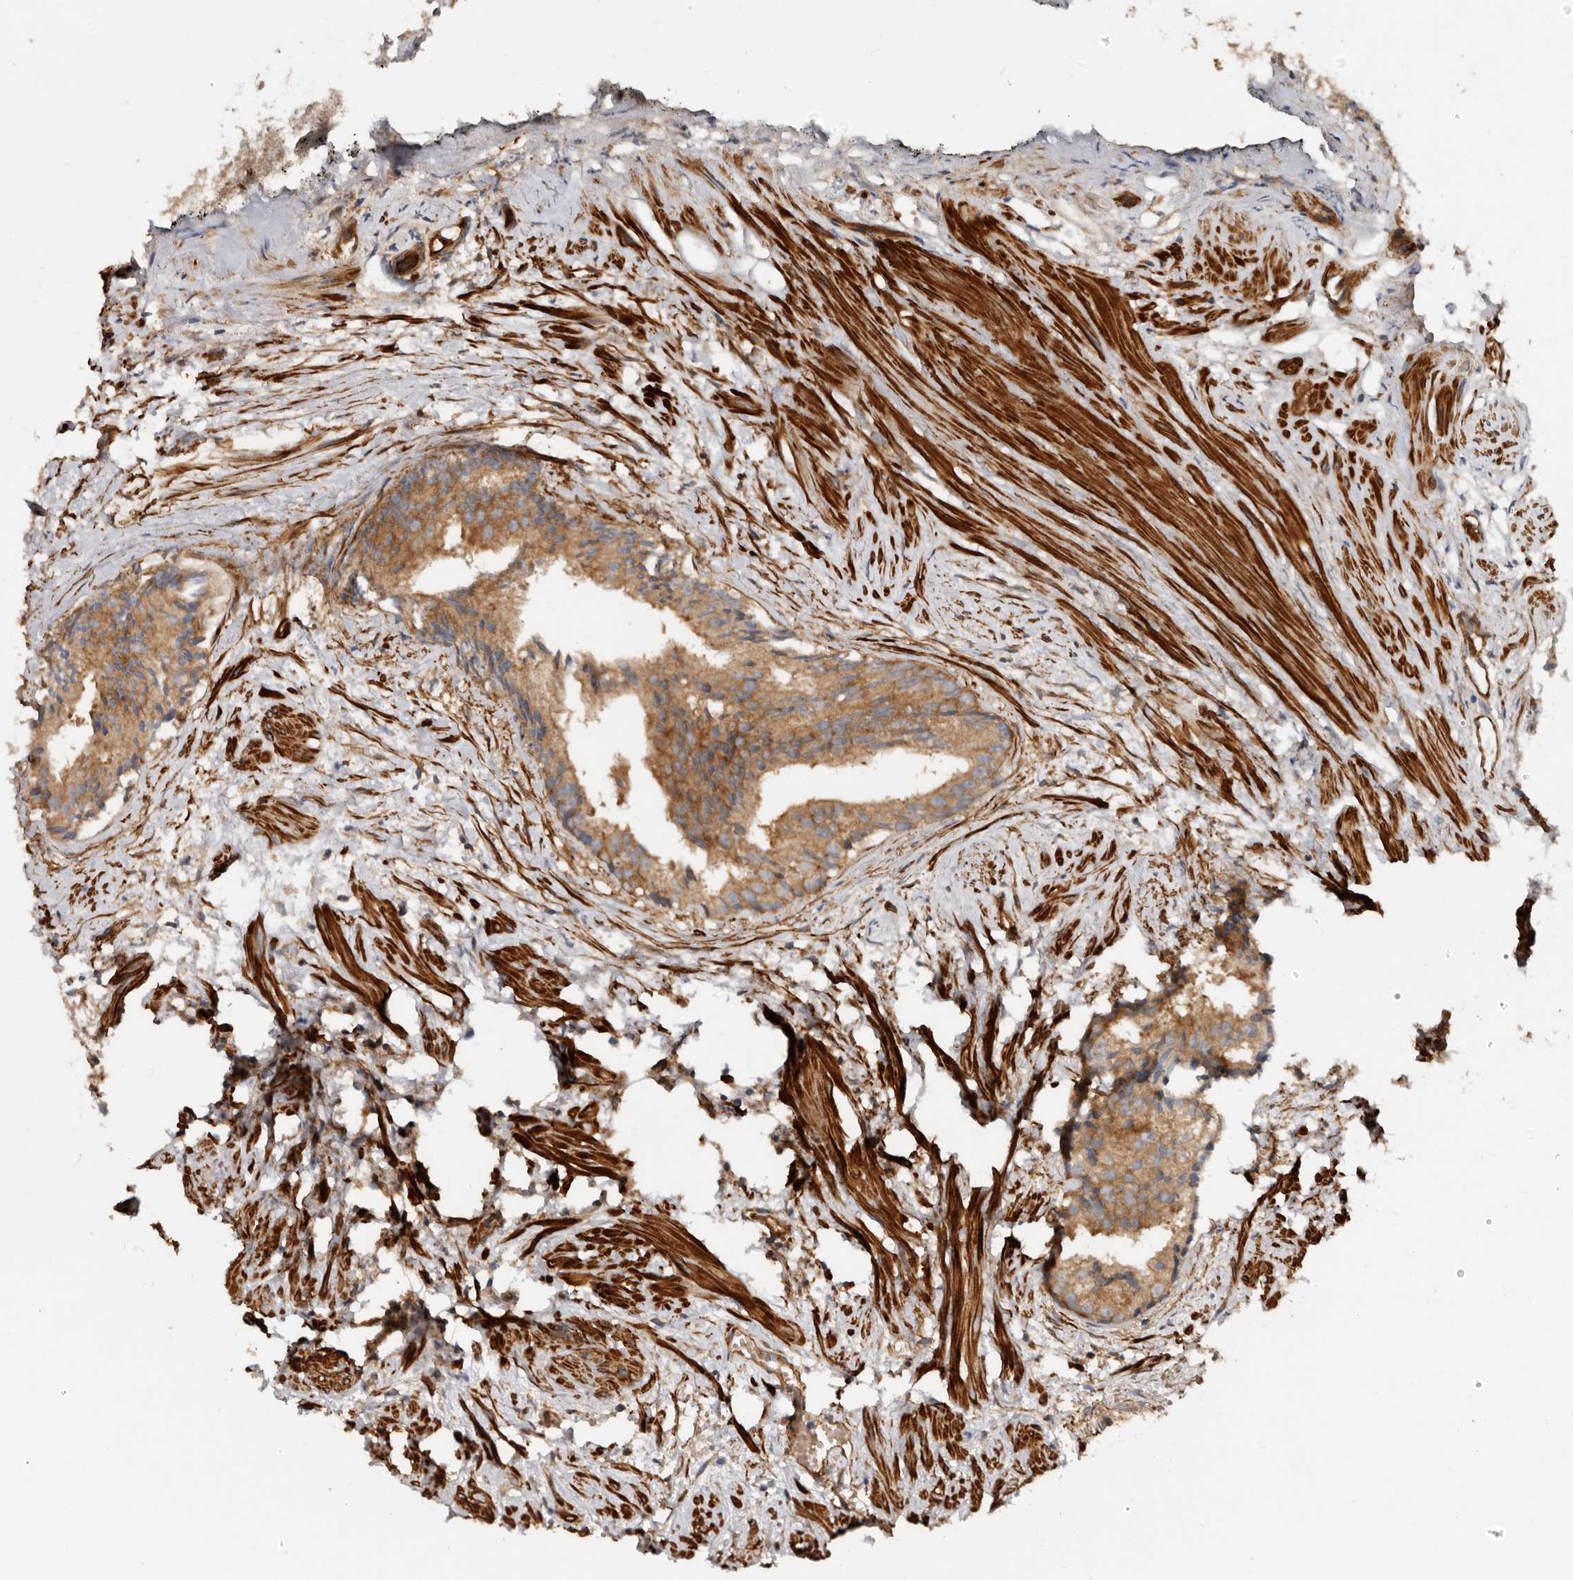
{"staining": {"intensity": "moderate", "quantity": ">75%", "location": "cytoplasmic/membranous"}, "tissue": "prostate cancer", "cell_type": "Tumor cells", "image_type": "cancer", "snomed": [{"axis": "morphology", "description": "Adenocarcinoma, Low grade"}, {"axis": "topography", "description": "Prostate"}], "caption": "DAB immunohistochemical staining of human prostate cancer displays moderate cytoplasmic/membranous protein positivity in approximately >75% of tumor cells.", "gene": "TMC7", "patient": {"sex": "male", "age": 88}}